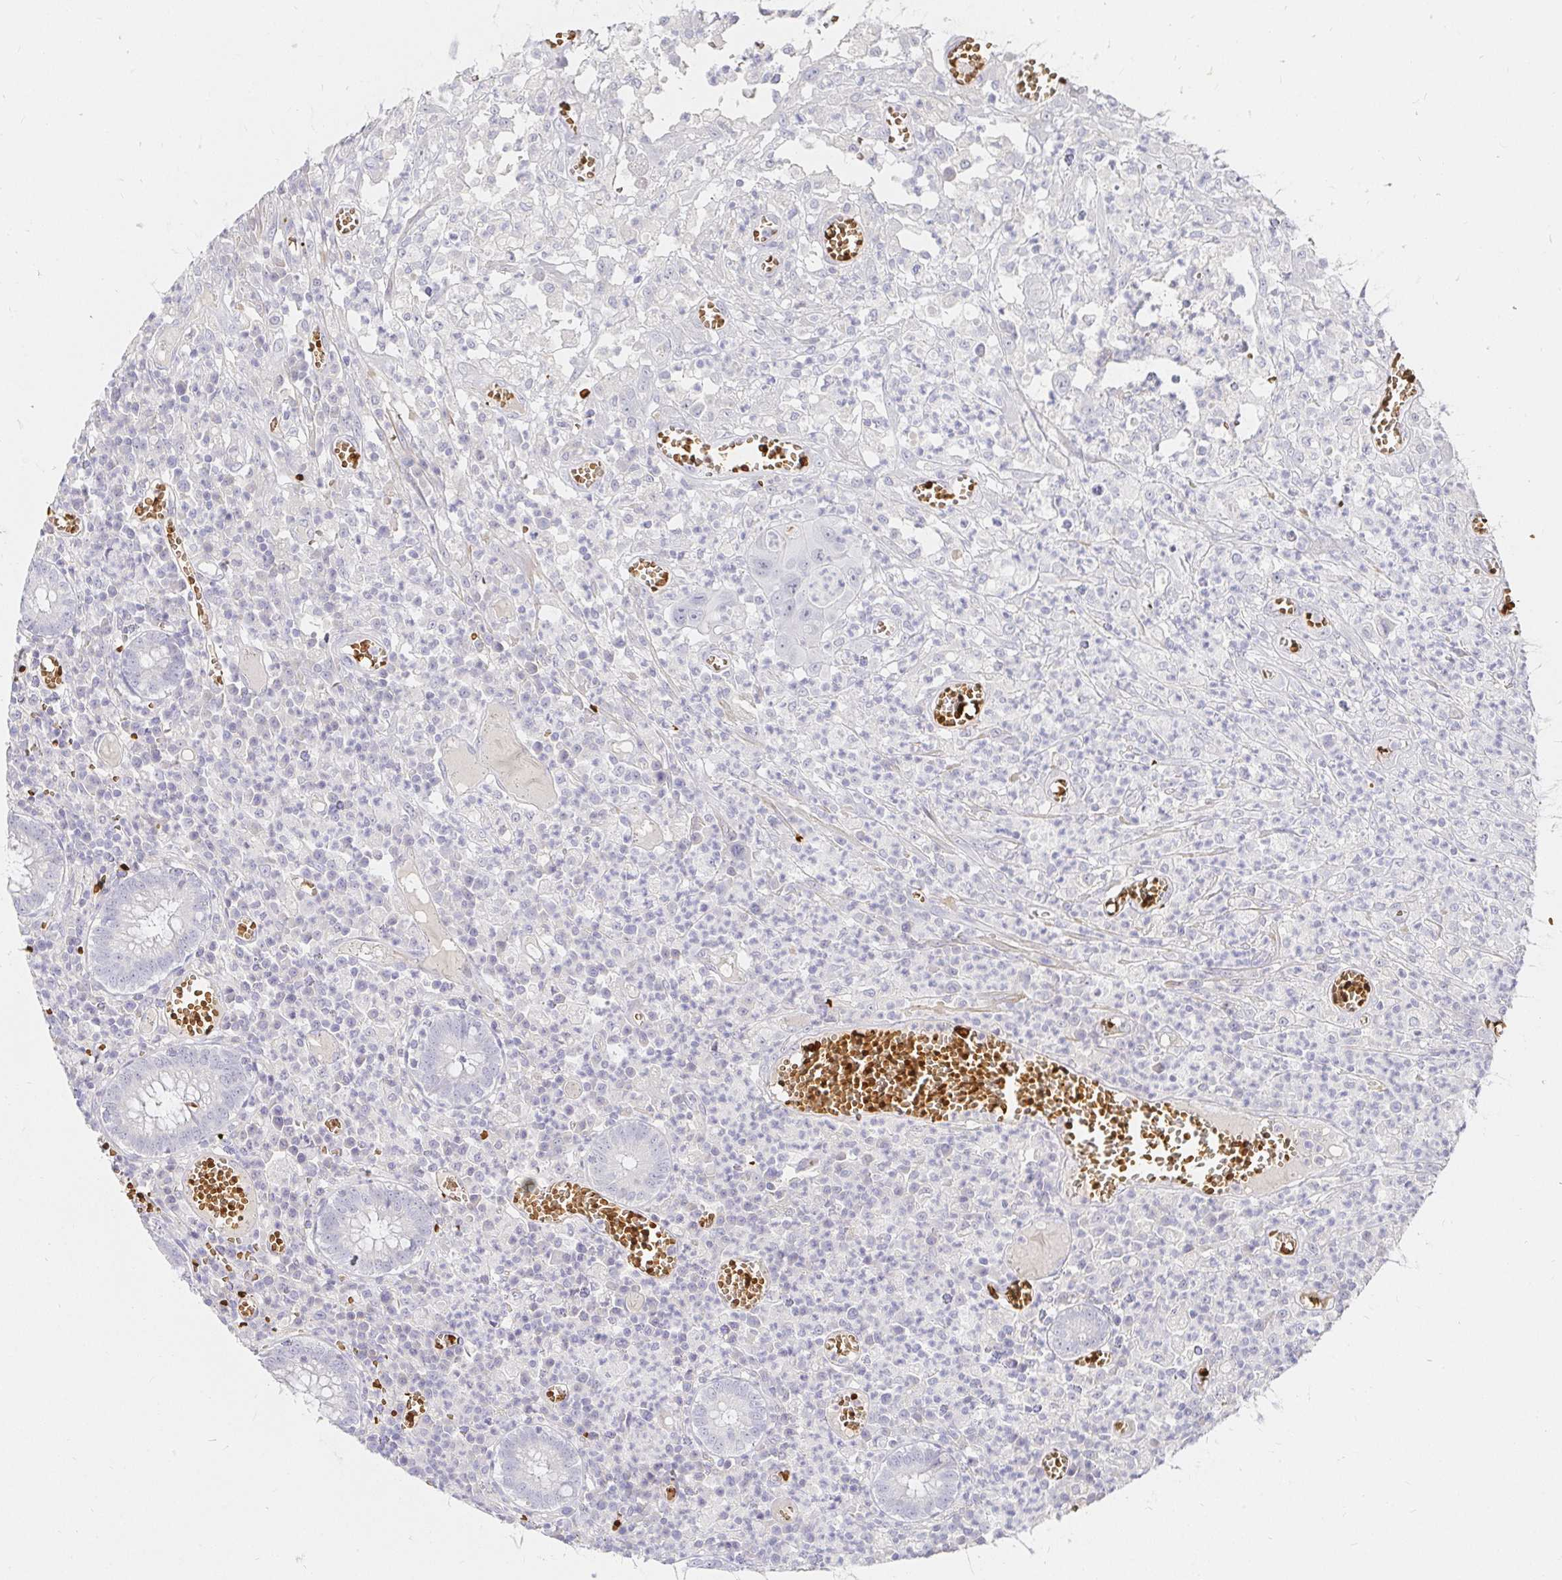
{"staining": {"intensity": "negative", "quantity": "none", "location": "none"}, "tissue": "colorectal cancer", "cell_type": "Tumor cells", "image_type": "cancer", "snomed": [{"axis": "morphology", "description": "Normal tissue, NOS"}, {"axis": "morphology", "description": "Adenocarcinoma, NOS"}, {"axis": "topography", "description": "Colon"}], "caption": "IHC micrograph of neoplastic tissue: colorectal cancer stained with DAB demonstrates no significant protein positivity in tumor cells.", "gene": "FGF21", "patient": {"sex": "male", "age": 65}}